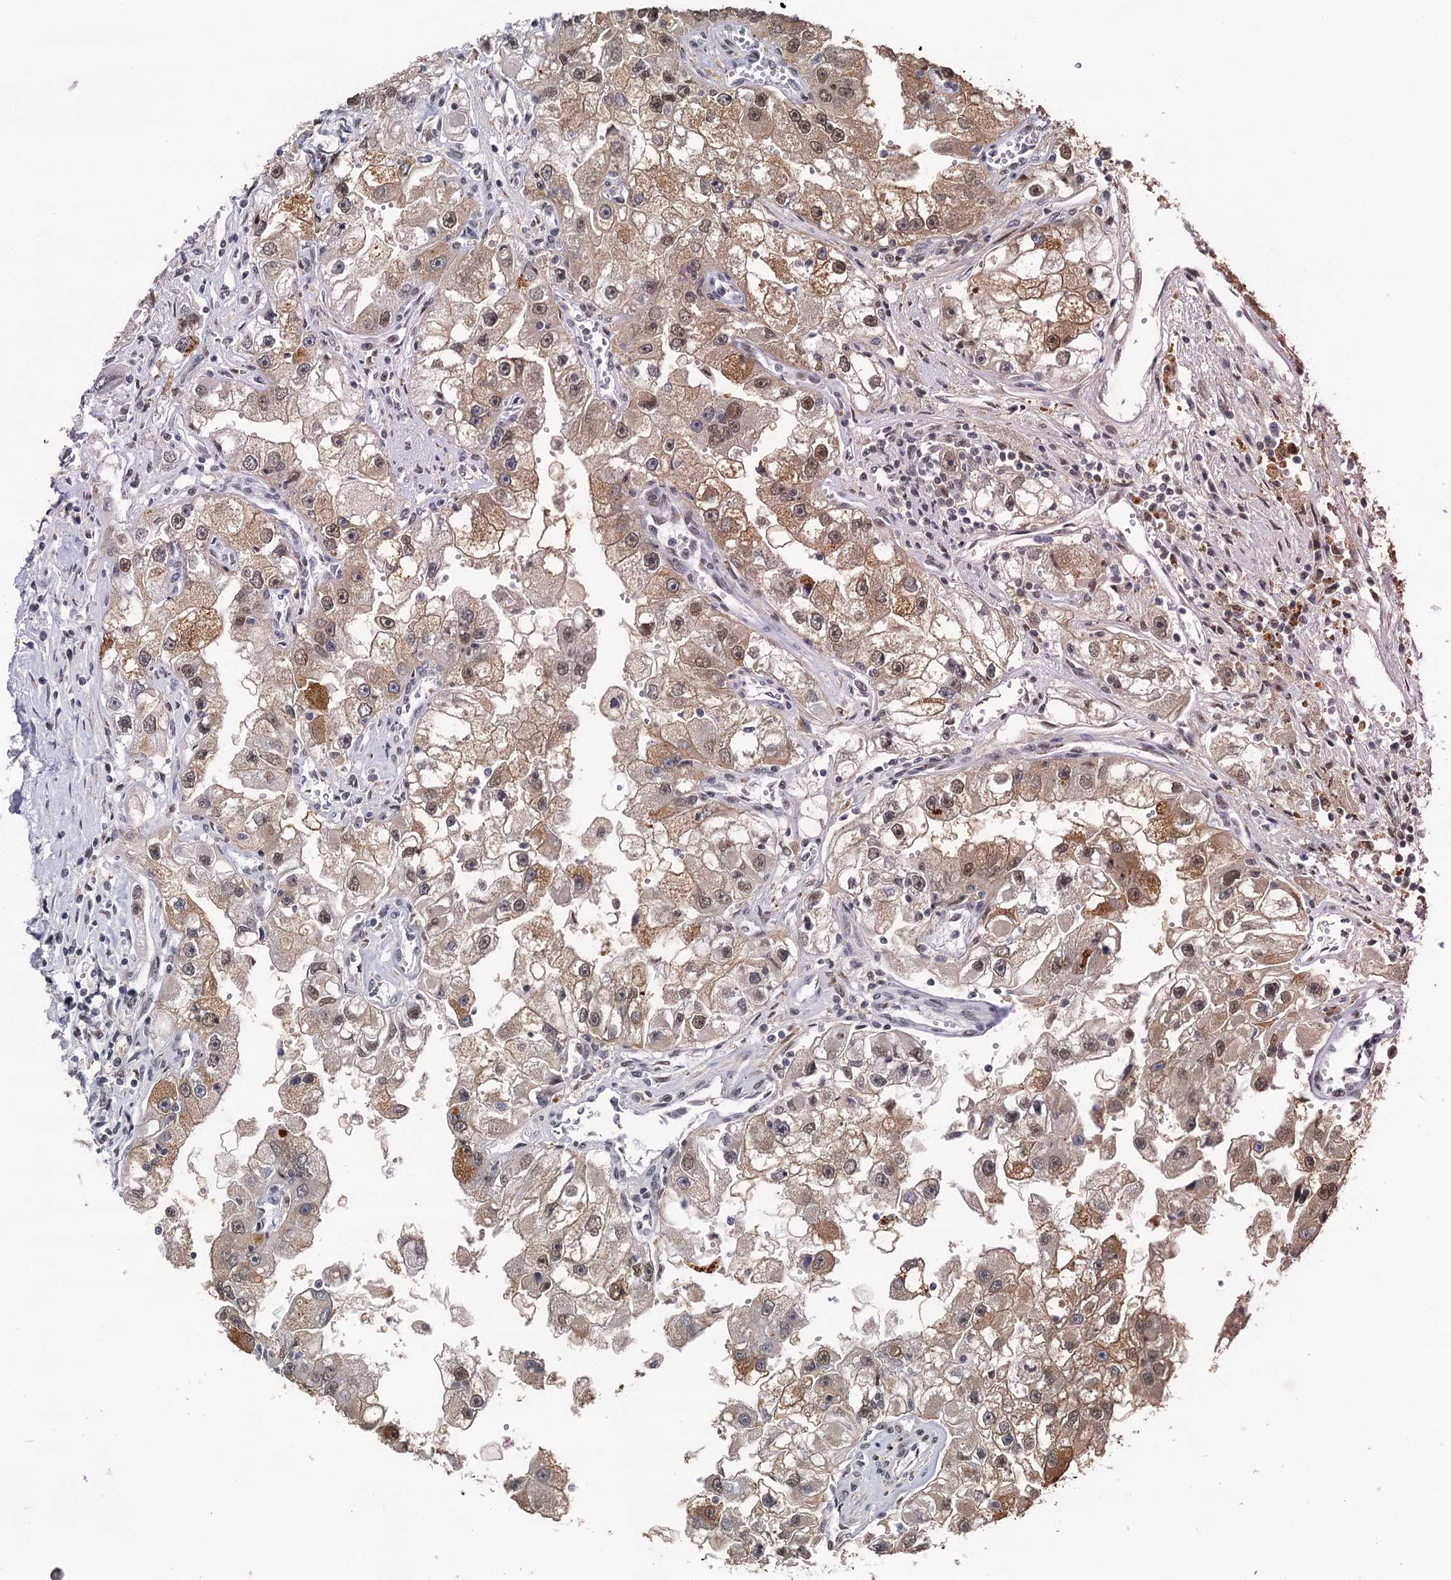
{"staining": {"intensity": "moderate", "quantity": ">75%", "location": "cytoplasmic/membranous,nuclear"}, "tissue": "renal cancer", "cell_type": "Tumor cells", "image_type": "cancer", "snomed": [{"axis": "morphology", "description": "Adenocarcinoma, NOS"}, {"axis": "topography", "description": "Kidney"}], "caption": "Immunohistochemistry (IHC) of human renal adenocarcinoma demonstrates medium levels of moderate cytoplasmic/membranous and nuclear positivity in about >75% of tumor cells.", "gene": "PPHLN1", "patient": {"sex": "male", "age": 63}}